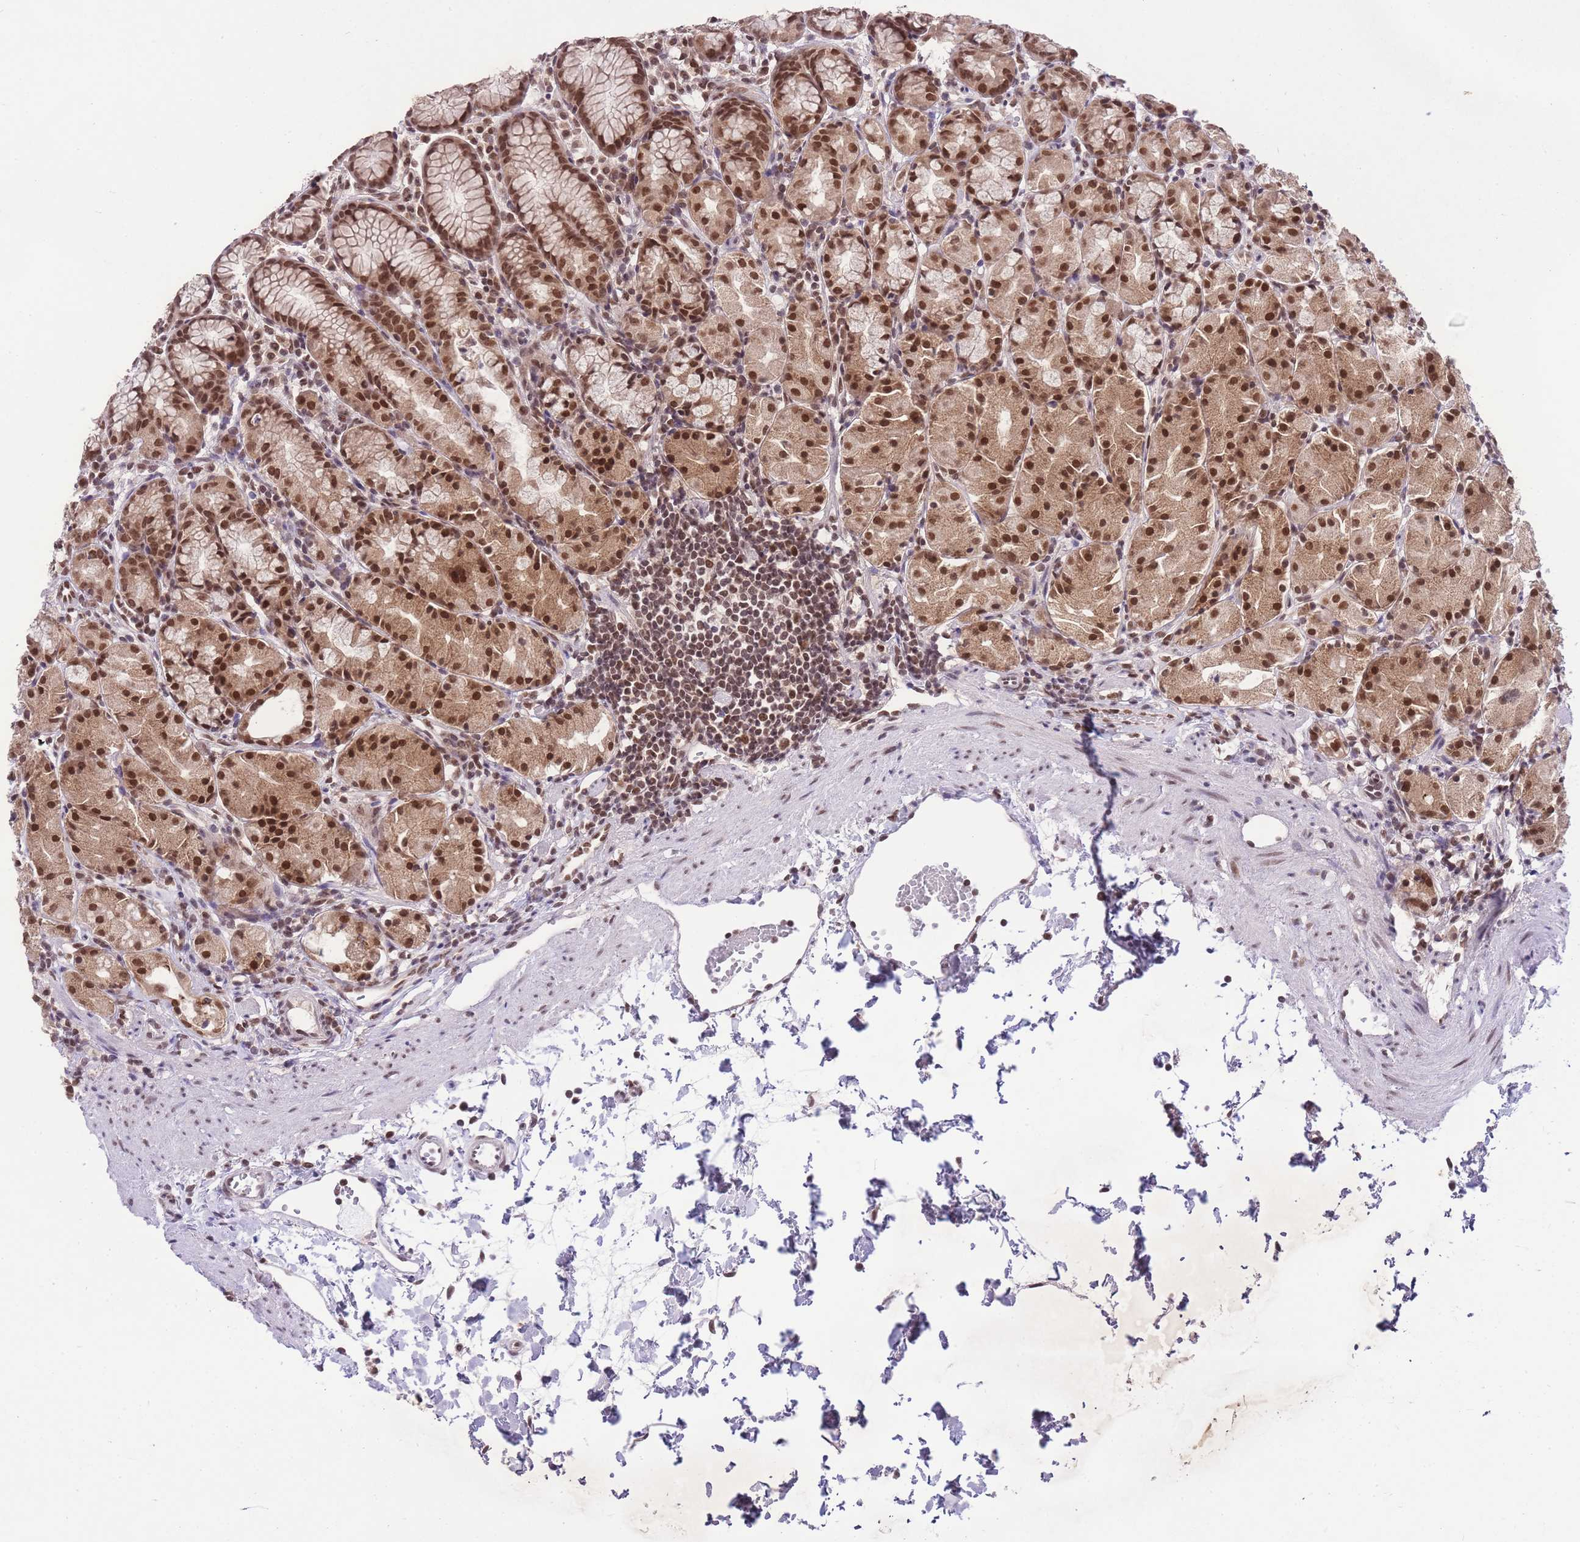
{"staining": {"intensity": "strong", "quantity": ">75%", "location": "cytoplasmic/membranous,nuclear"}, "tissue": "stomach", "cell_type": "Glandular cells", "image_type": "normal", "snomed": [{"axis": "morphology", "description": "Normal tissue, NOS"}, {"axis": "topography", "description": "Stomach, upper"}], "caption": "Brown immunohistochemical staining in normal human stomach reveals strong cytoplasmic/membranous,nuclear positivity in approximately >75% of glandular cells.", "gene": "TMED3", "patient": {"sex": "male", "age": 47}}